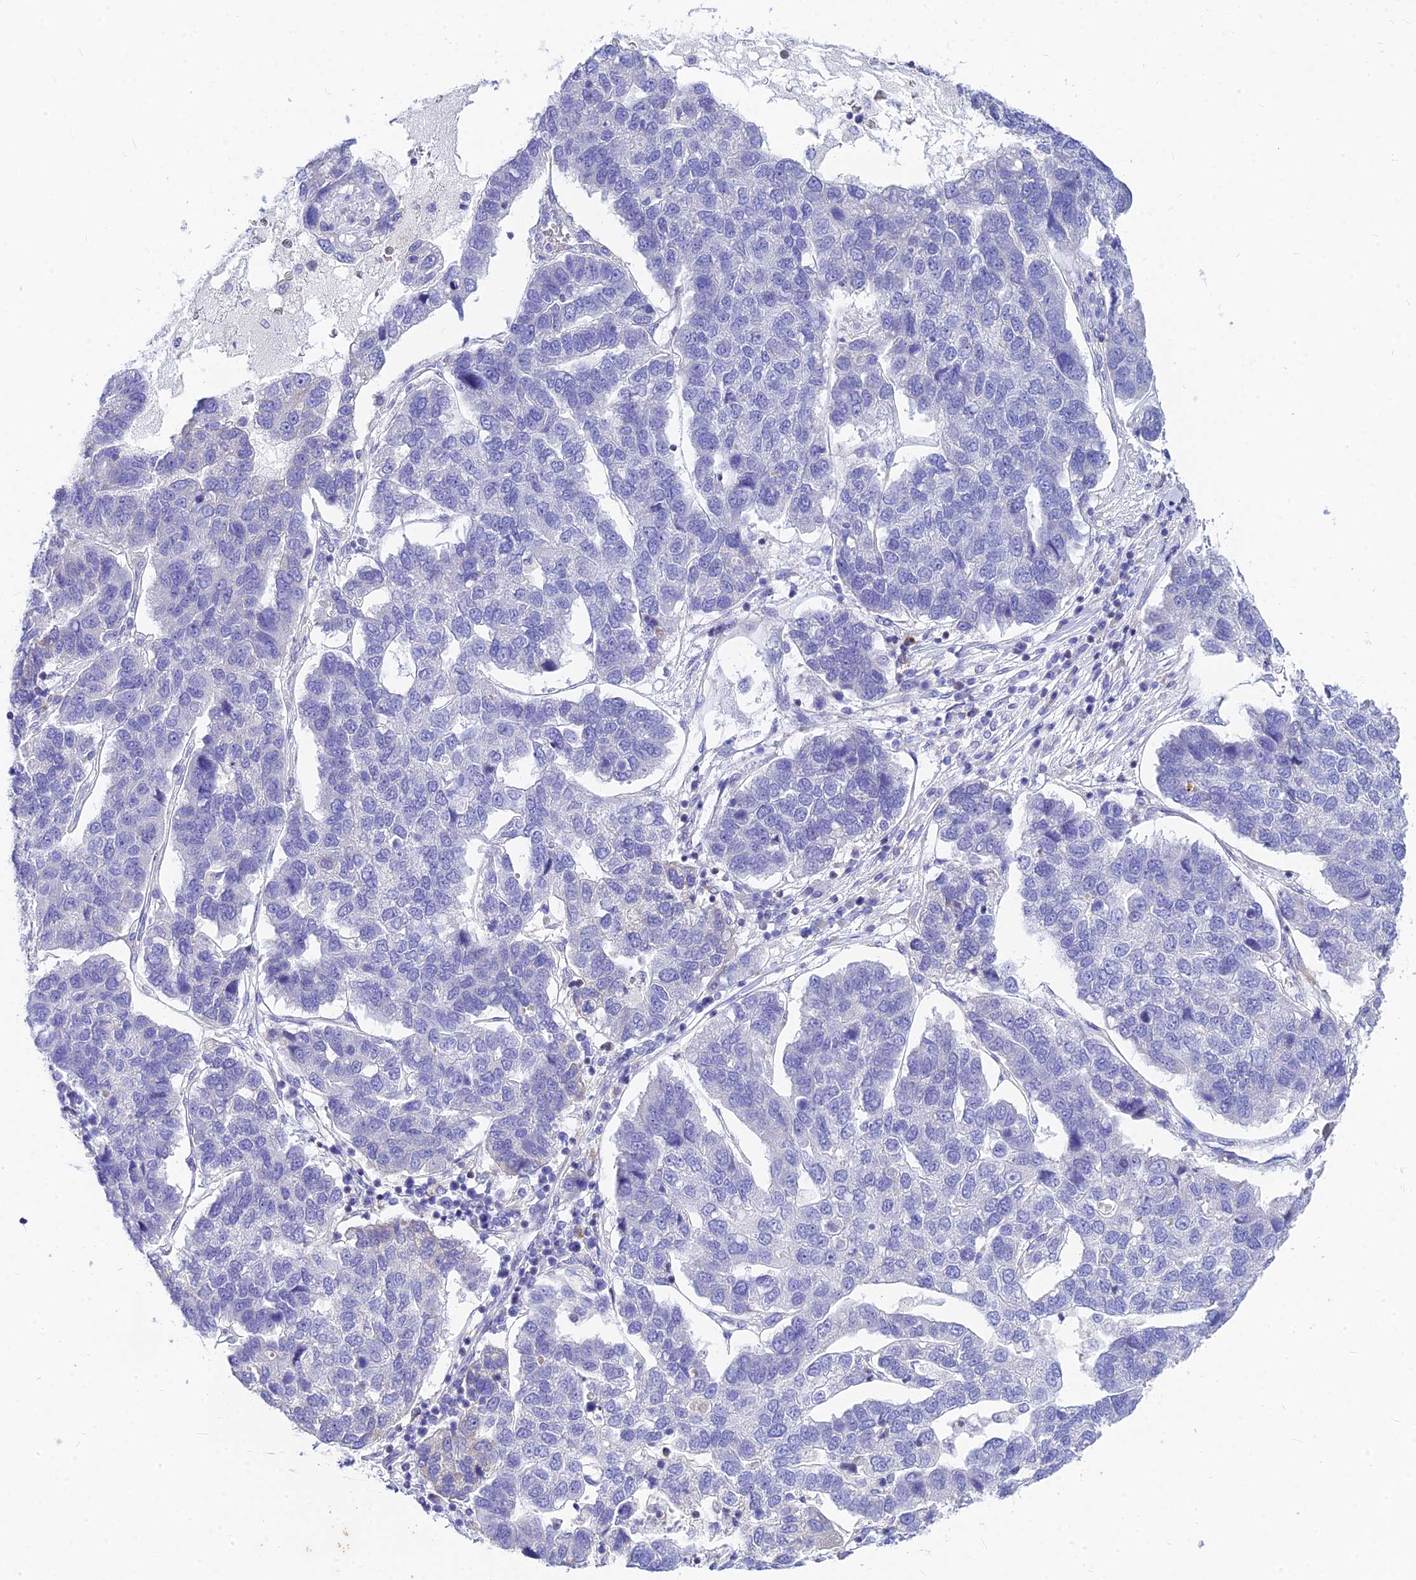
{"staining": {"intensity": "negative", "quantity": "none", "location": "none"}, "tissue": "pancreatic cancer", "cell_type": "Tumor cells", "image_type": "cancer", "snomed": [{"axis": "morphology", "description": "Adenocarcinoma, NOS"}, {"axis": "topography", "description": "Pancreas"}], "caption": "IHC histopathology image of human pancreatic adenocarcinoma stained for a protein (brown), which displays no expression in tumor cells.", "gene": "CNOT6", "patient": {"sex": "female", "age": 61}}